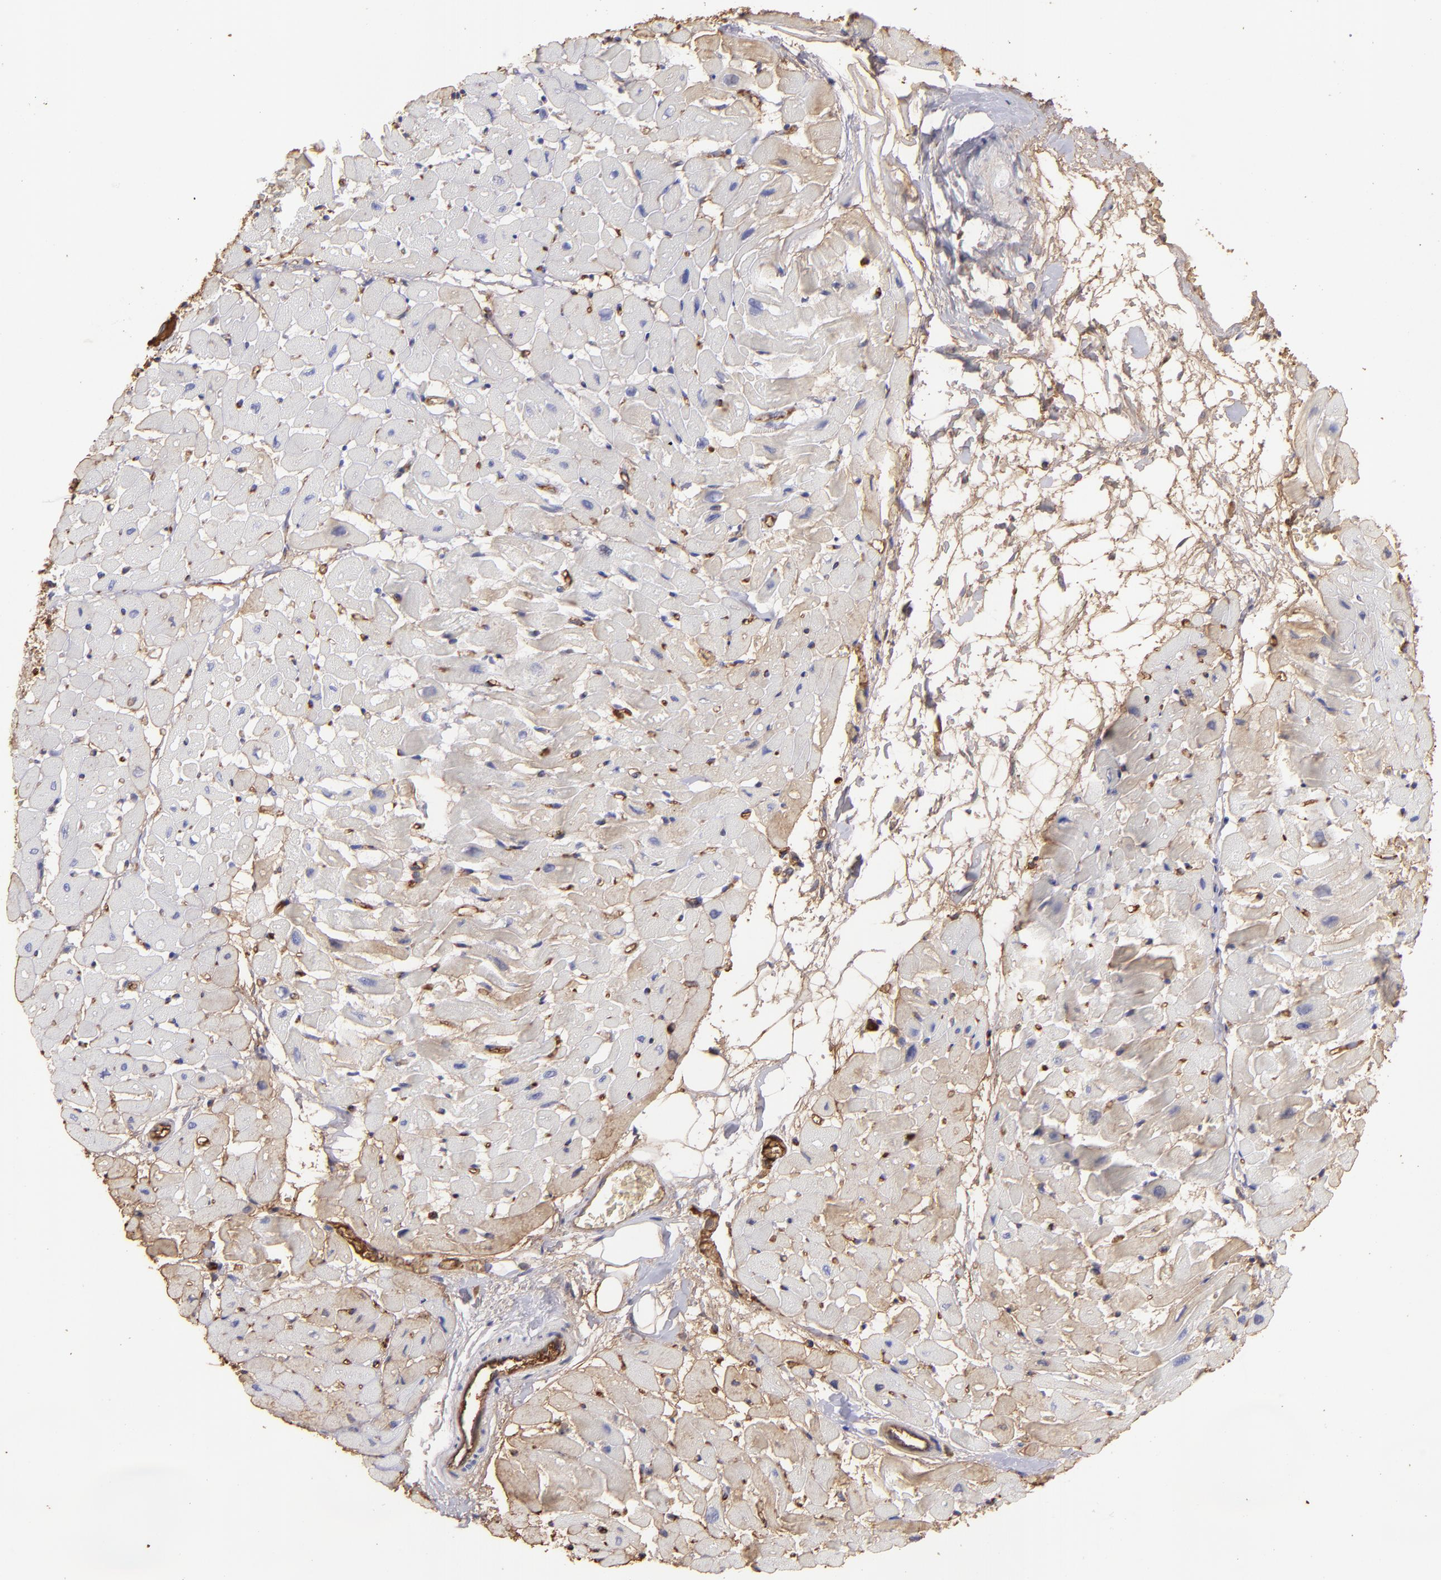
{"staining": {"intensity": "weak", "quantity": "25%-75%", "location": "cytoplasmic/membranous"}, "tissue": "heart muscle", "cell_type": "Cardiomyocytes", "image_type": "normal", "snomed": [{"axis": "morphology", "description": "Normal tissue, NOS"}, {"axis": "topography", "description": "Heart"}], "caption": "An image showing weak cytoplasmic/membranous positivity in approximately 25%-75% of cardiomyocytes in normal heart muscle, as visualized by brown immunohistochemical staining.", "gene": "FGB", "patient": {"sex": "male", "age": 45}}